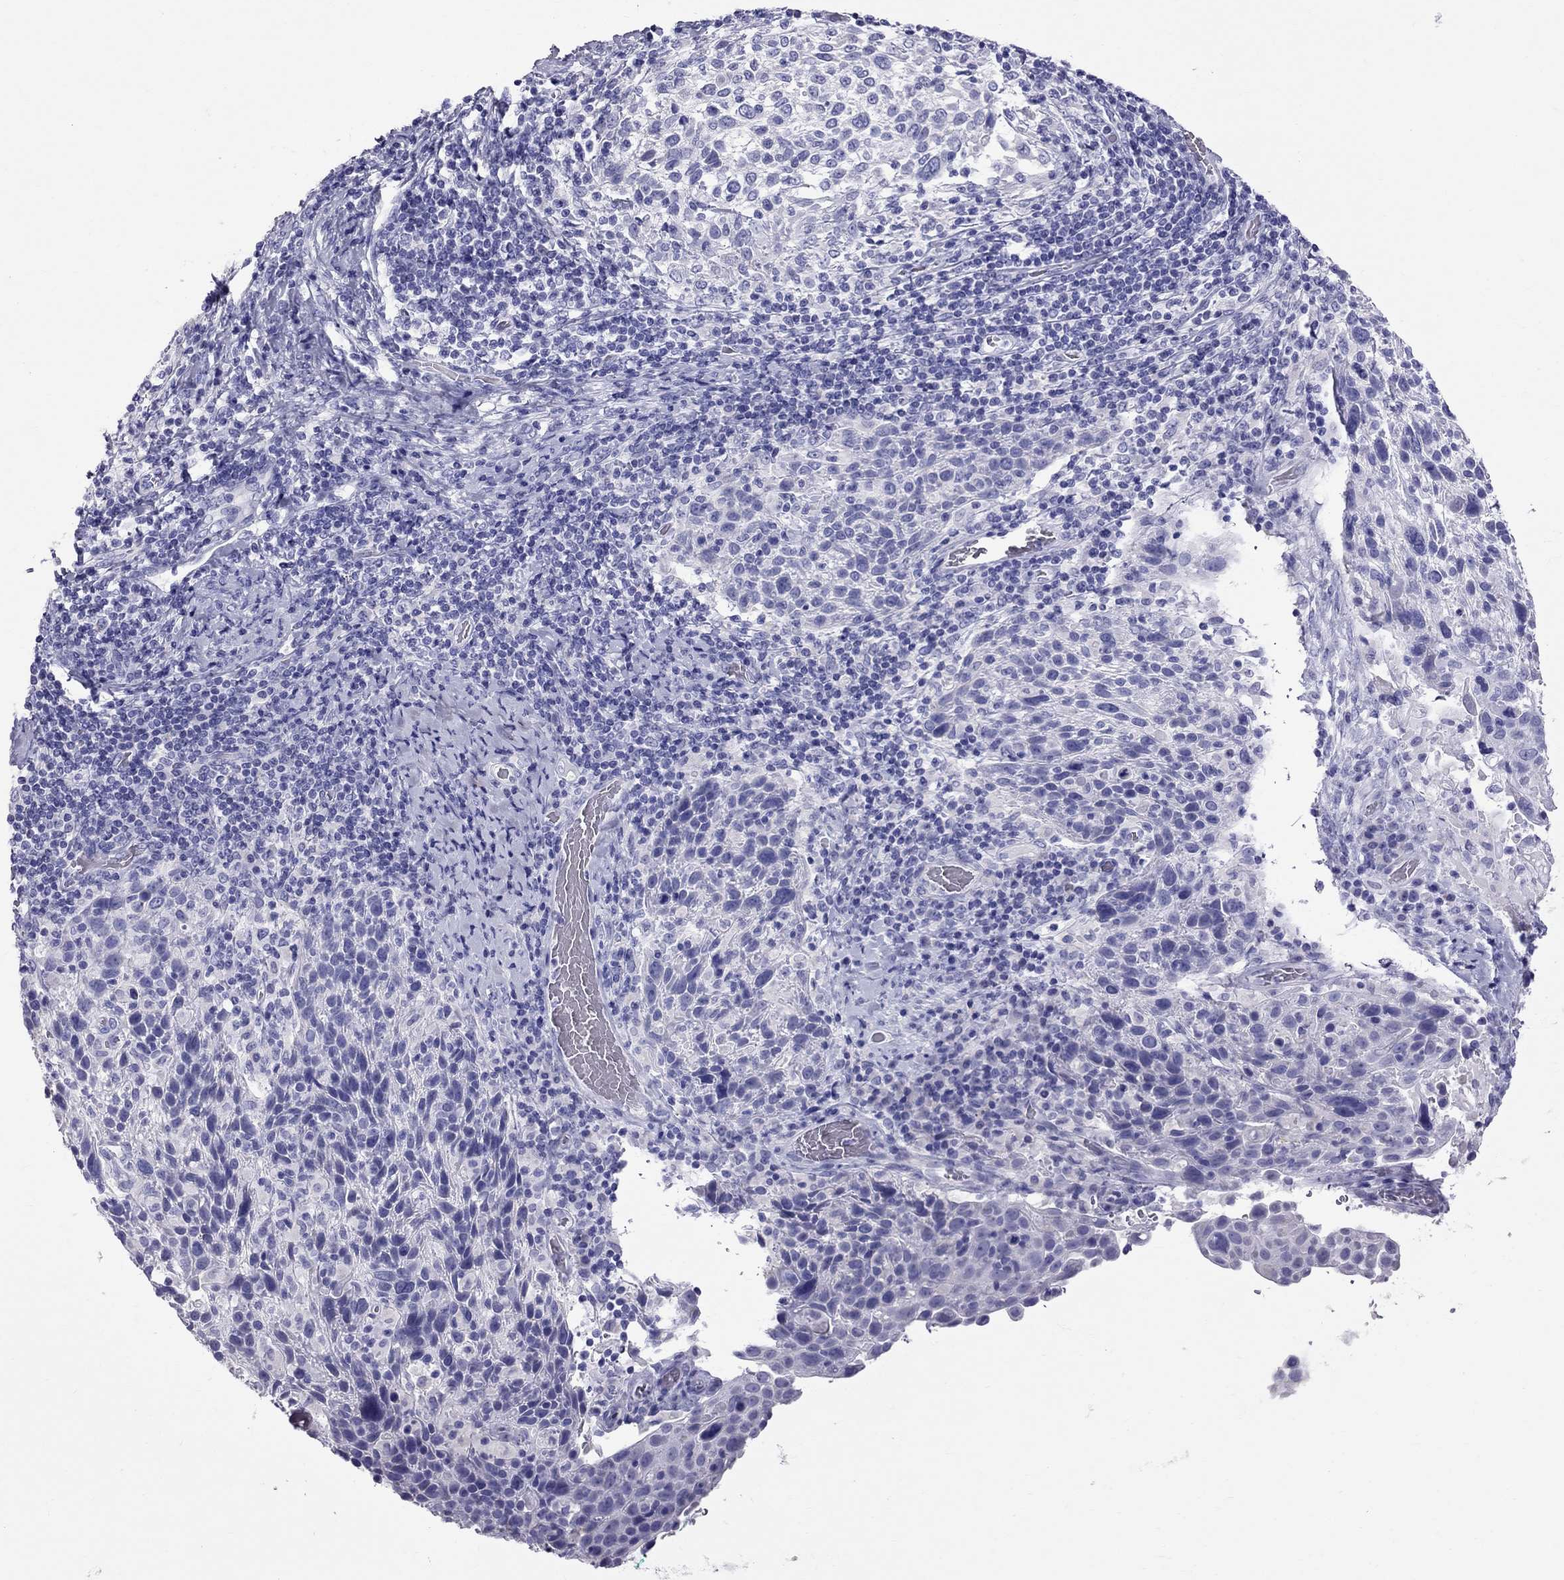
{"staining": {"intensity": "negative", "quantity": "none", "location": "none"}, "tissue": "cervical cancer", "cell_type": "Tumor cells", "image_type": "cancer", "snomed": [{"axis": "morphology", "description": "Squamous cell carcinoma, NOS"}, {"axis": "topography", "description": "Cervix"}], "caption": "Tumor cells are negative for protein expression in human cervical squamous cell carcinoma.", "gene": "TTLL13", "patient": {"sex": "female", "age": 61}}